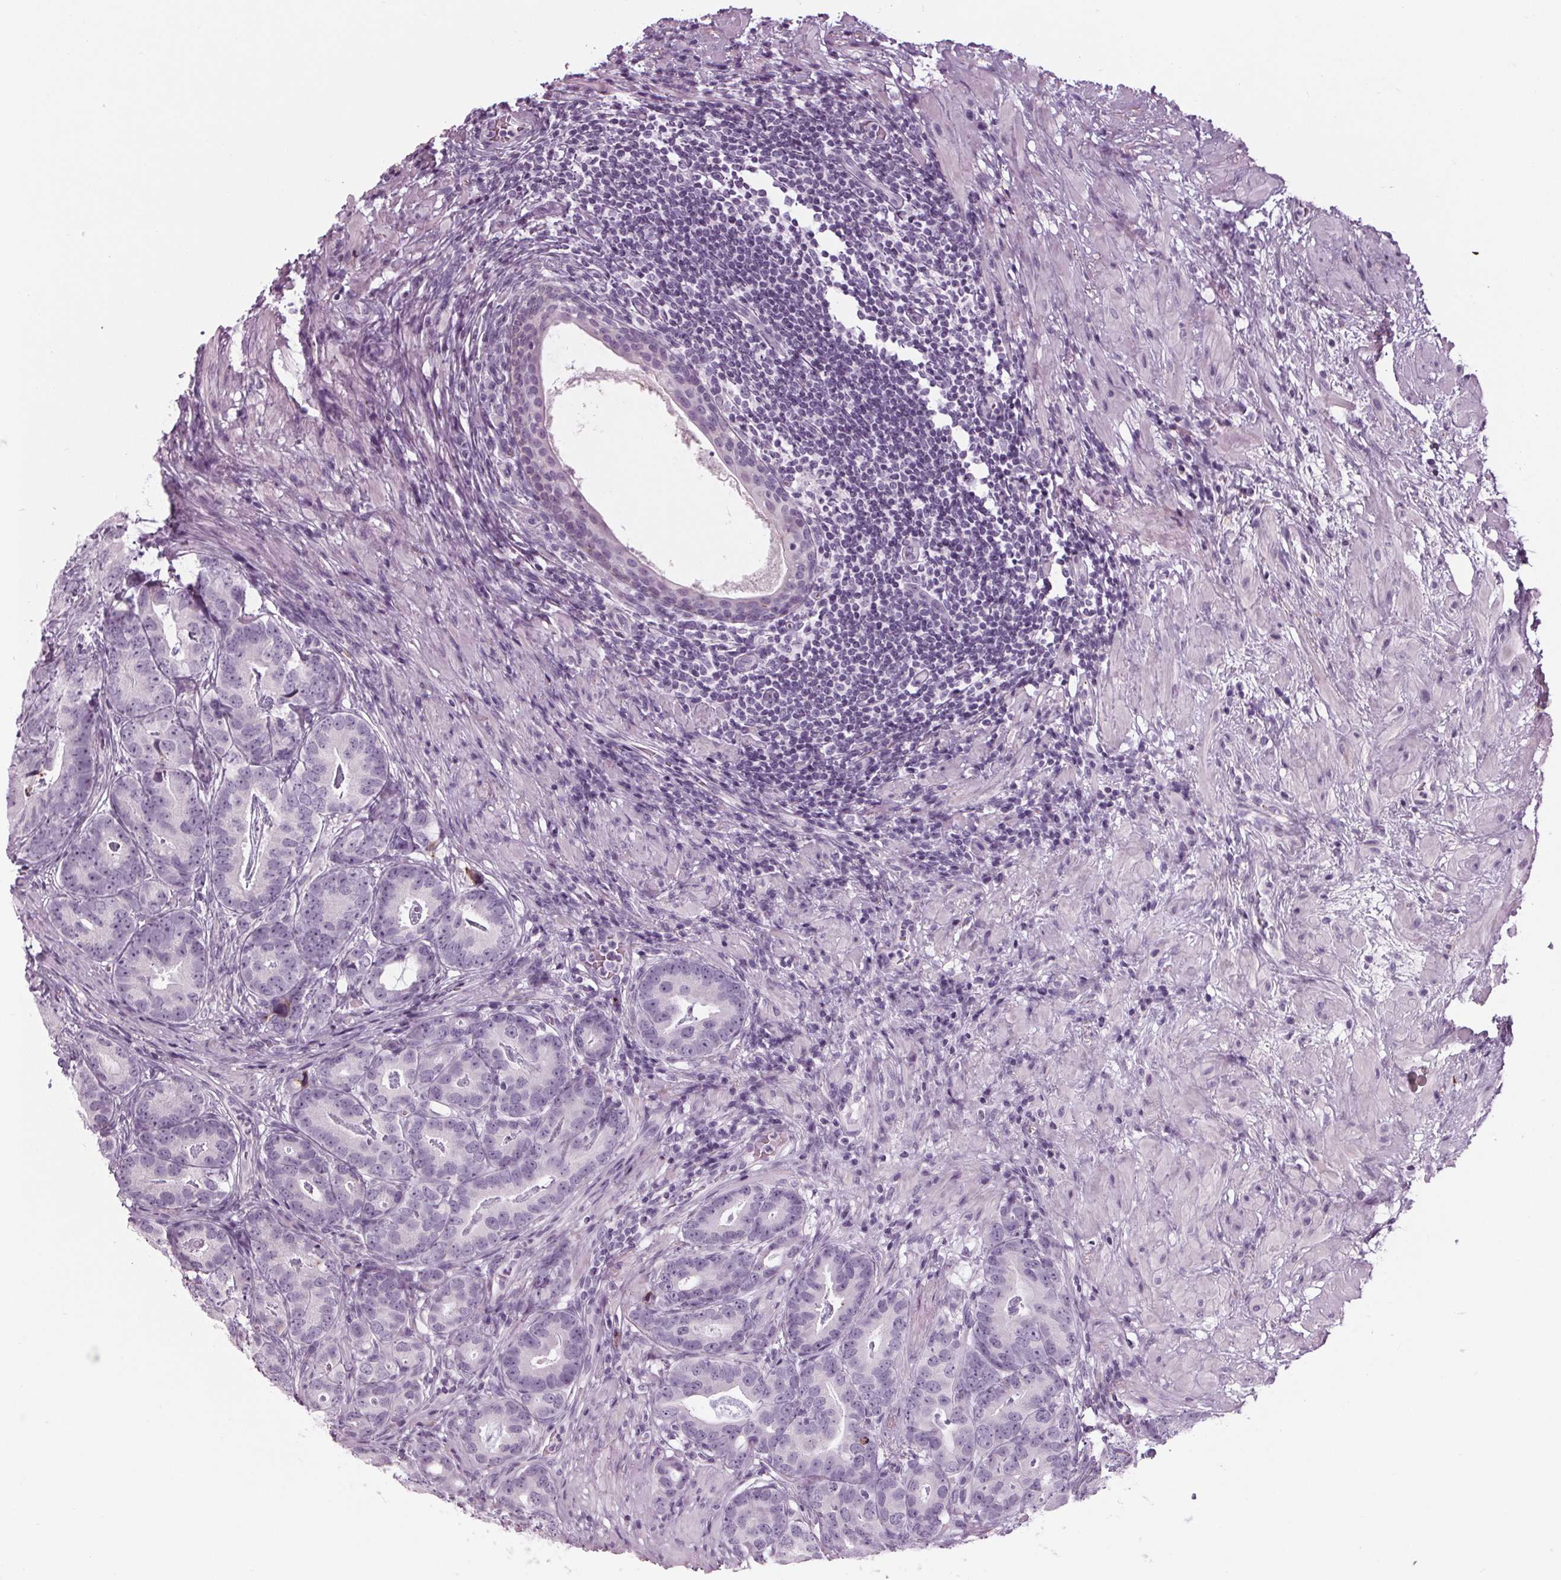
{"staining": {"intensity": "negative", "quantity": "none", "location": "none"}, "tissue": "prostate cancer", "cell_type": "Tumor cells", "image_type": "cancer", "snomed": [{"axis": "morphology", "description": "Adenocarcinoma, Low grade"}, {"axis": "topography", "description": "Prostate and seminal vesicle, NOS"}], "caption": "The photomicrograph exhibits no significant expression in tumor cells of prostate adenocarcinoma (low-grade).", "gene": "CYP3A43", "patient": {"sex": "male", "age": 71}}